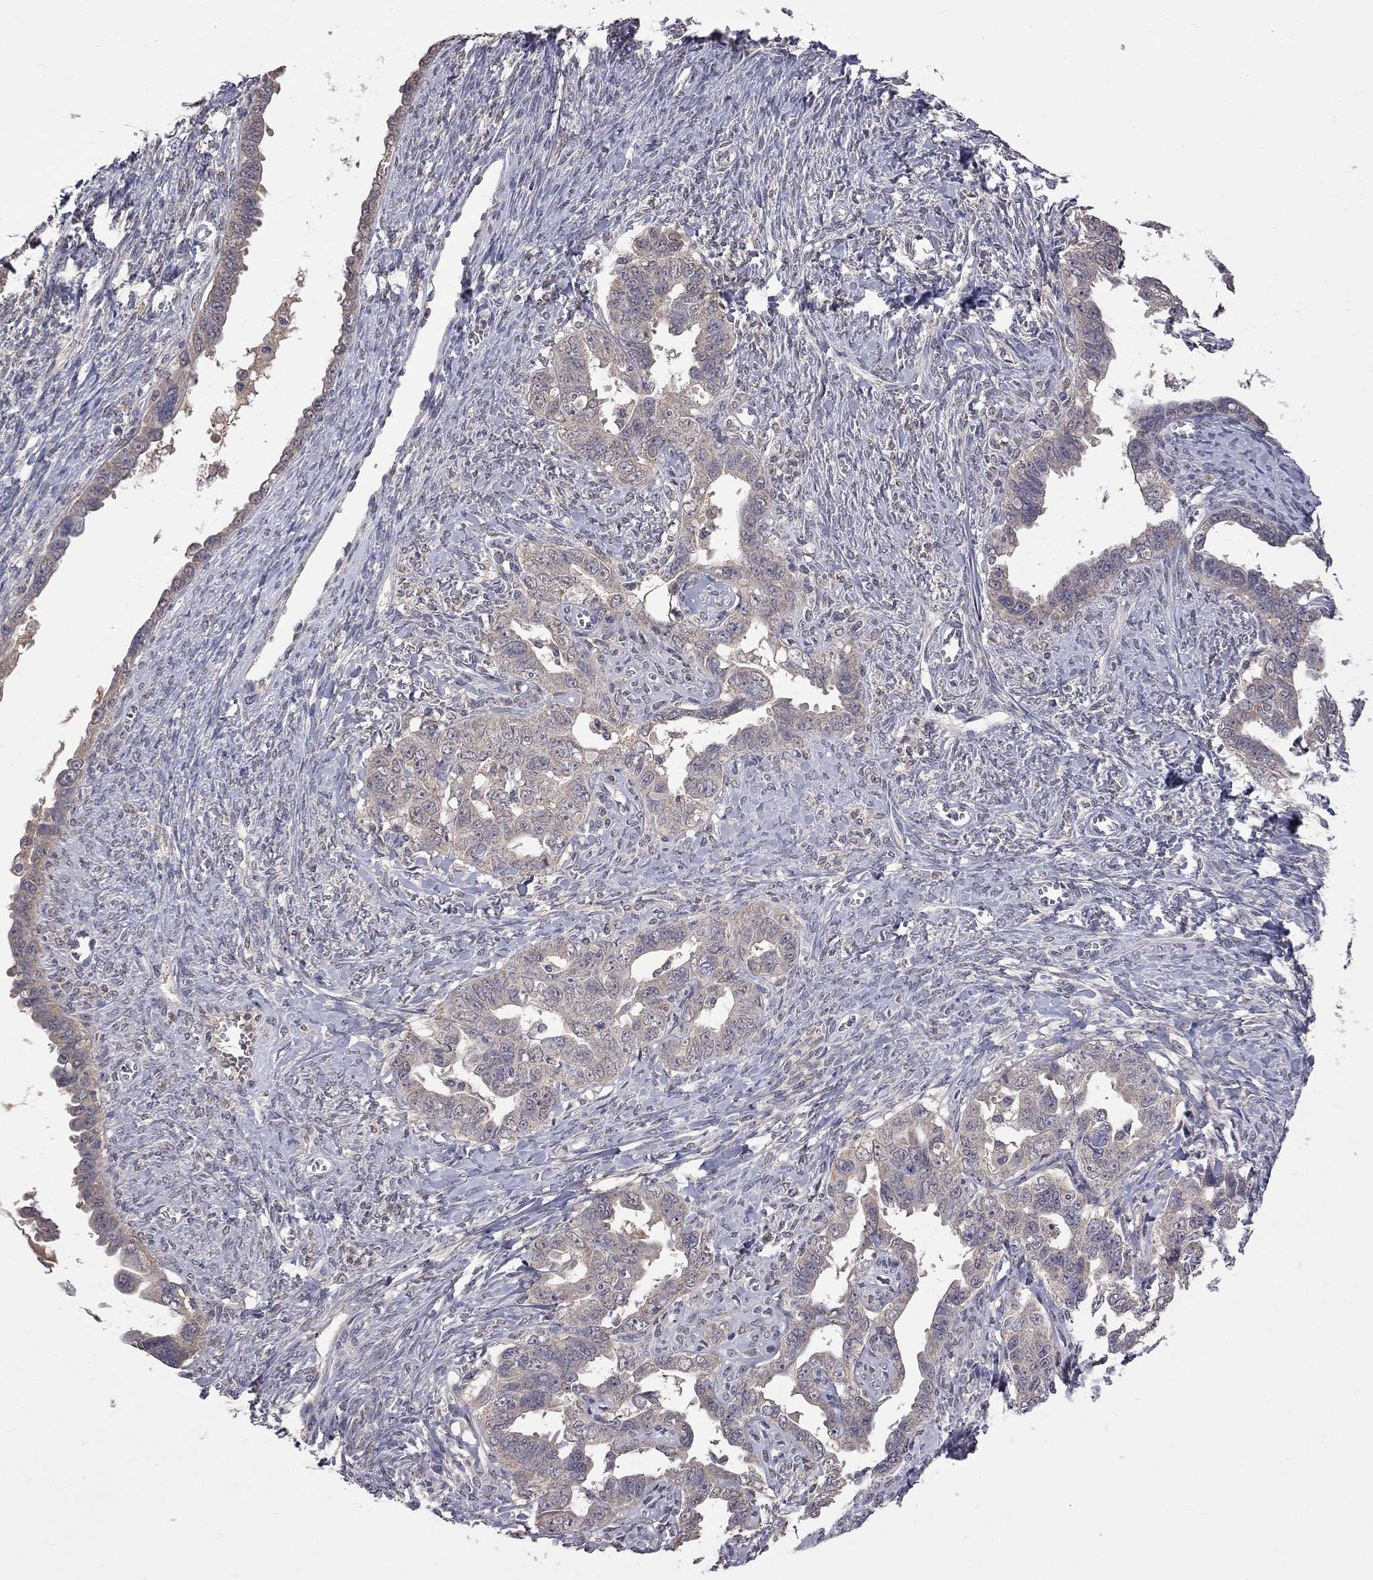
{"staining": {"intensity": "weak", "quantity": ">75%", "location": "cytoplasmic/membranous"}, "tissue": "ovarian cancer", "cell_type": "Tumor cells", "image_type": "cancer", "snomed": [{"axis": "morphology", "description": "Cystadenocarcinoma, serous, NOS"}, {"axis": "topography", "description": "Ovary"}], "caption": "High-magnification brightfield microscopy of ovarian cancer (serous cystadenocarcinoma) stained with DAB (brown) and counterstained with hematoxylin (blue). tumor cells exhibit weak cytoplasmic/membranous staining is seen in about>75% of cells.", "gene": "HTR6", "patient": {"sex": "female", "age": 69}}